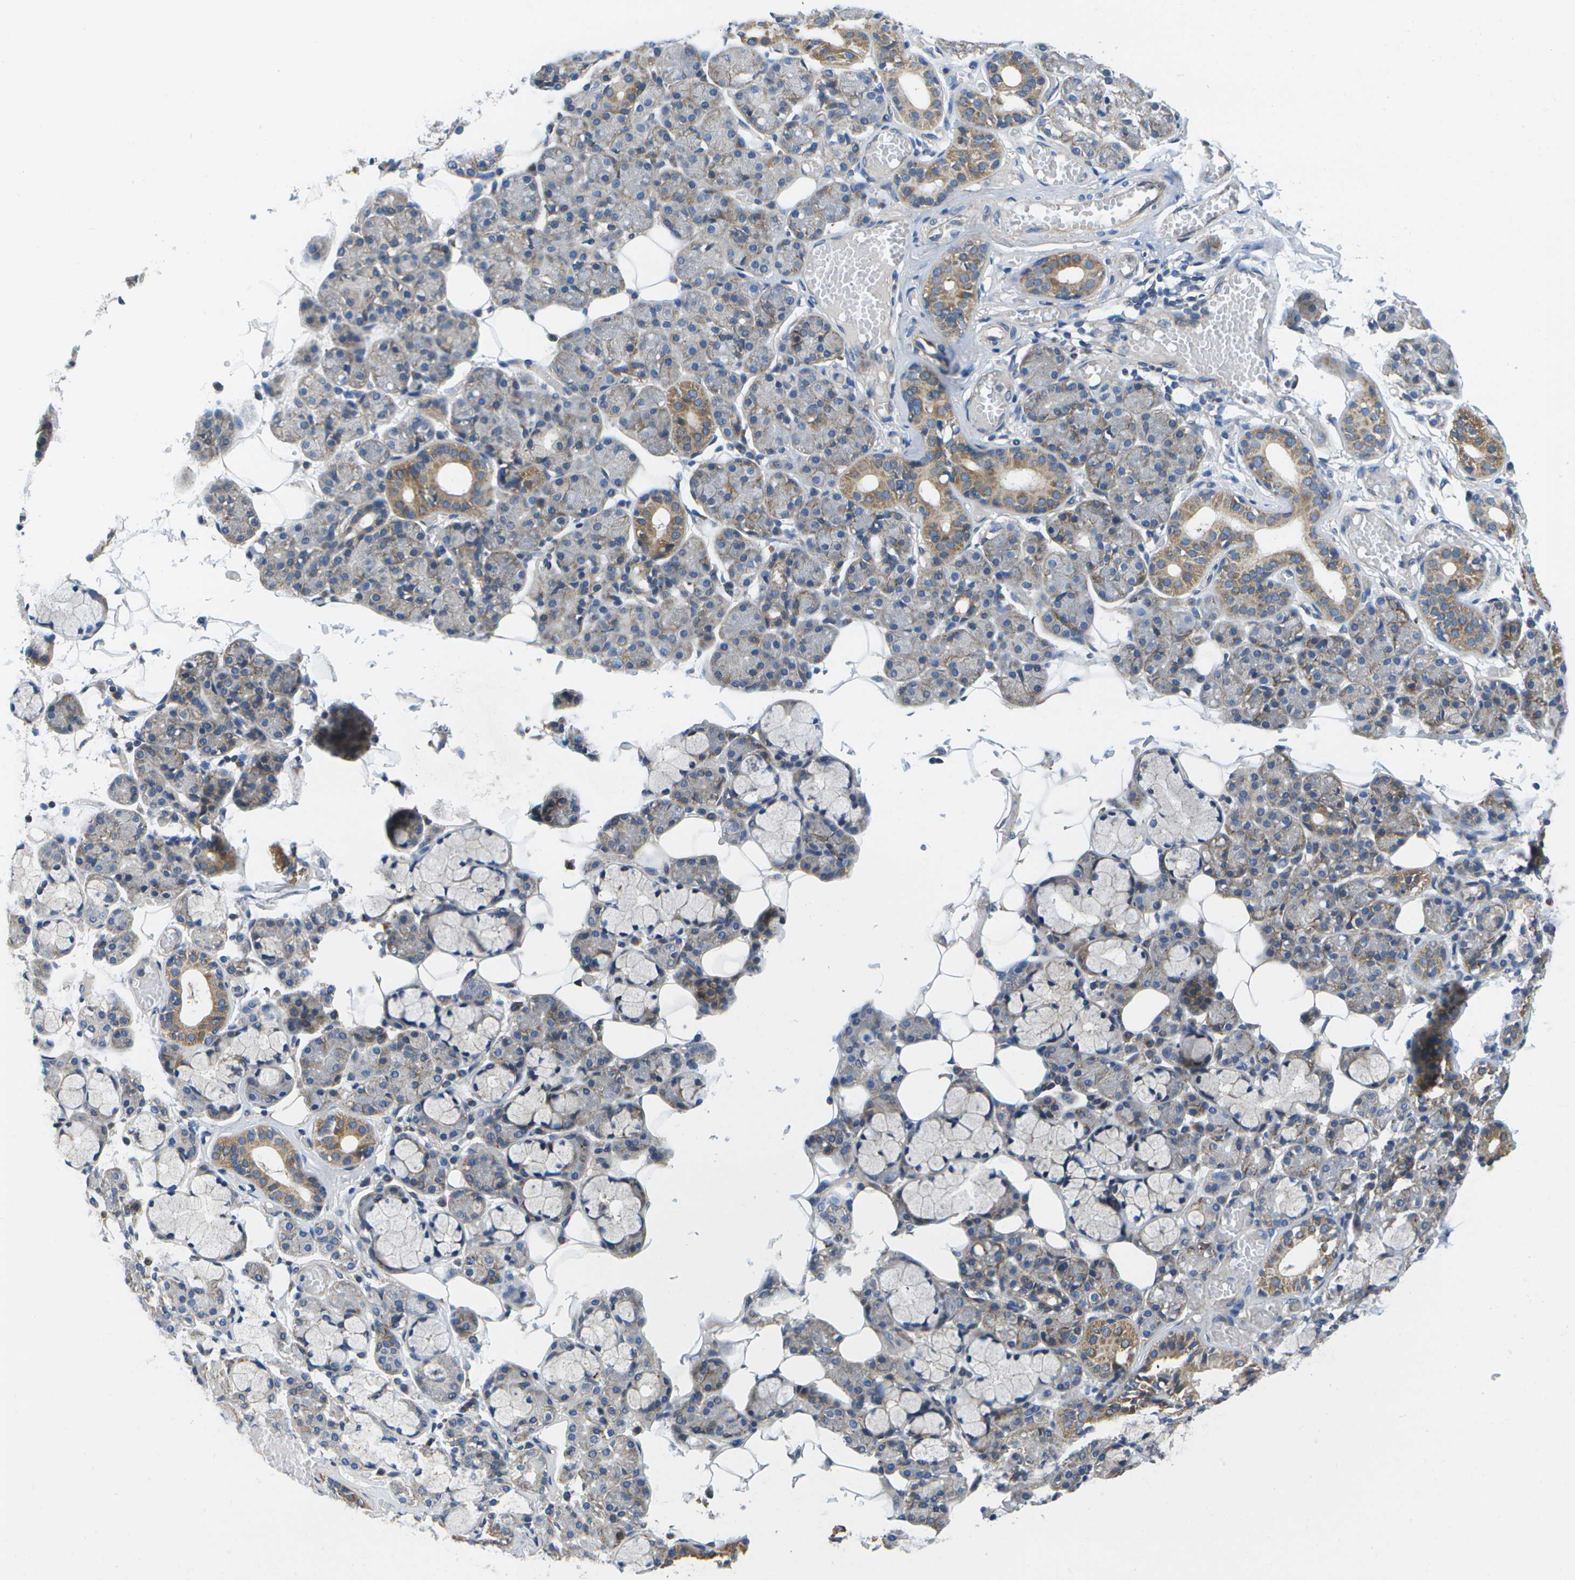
{"staining": {"intensity": "moderate", "quantity": "<25%", "location": "cytoplasmic/membranous"}, "tissue": "salivary gland", "cell_type": "Glandular cells", "image_type": "normal", "snomed": [{"axis": "morphology", "description": "Normal tissue, NOS"}, {"axis": "topography", "description": "Salivary gland"}], "caption": "Glandular cells exhibit low levels of moderate cytoplasmic/membranous staining in about <25% of cells in unremarkable human salivary gland. The staining was performed using DAB, with brown indicating positive protein expression. Nuclei are stained blue with hematoxylin.", "gene": "MVK", "patient": {"sex": "male", "age": 63}}